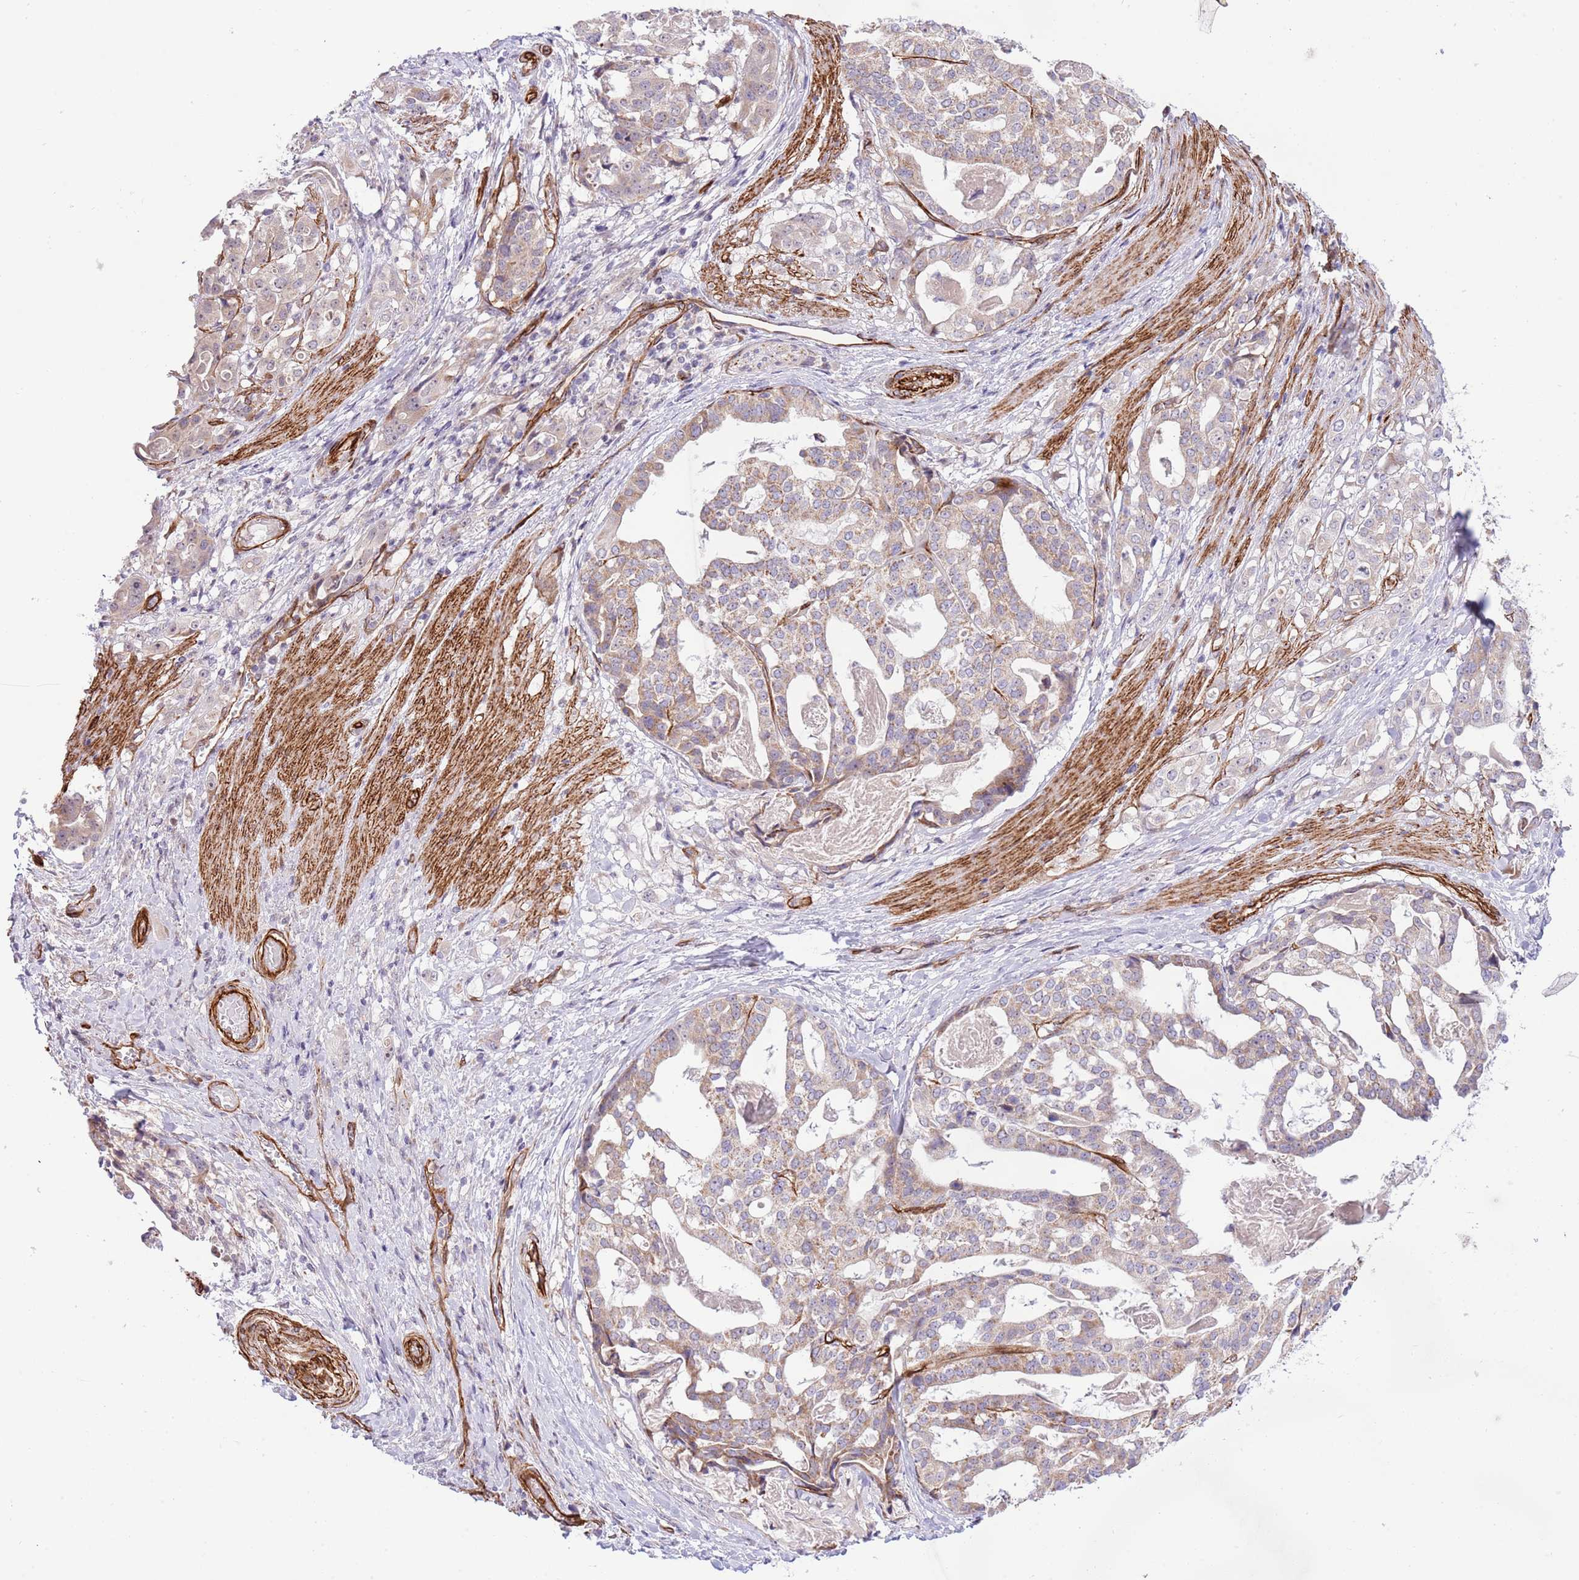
{"staining": {"intensity": "weak", "quantity": "25%-75%", "location": "cytoplasmic/membranous"}, "tissue": "stomach cancer", "cell_type": "Tumor cells", "image_type": "cancer", "snomed": [{"axis": "morphology", "description": "Adenocarcinoma, NOS"}, {"axis": "topography", "description": "Stomach"}], "caption": "This image demonstrates immunohistochemistry staining of human adenocarcinoma (stomach), with low weak cytoplasmic/membranous staining in approximately 25%-75% of tumor cells.", "gene": "NEK3", "patient": {"sex": "male", "age": 48}}